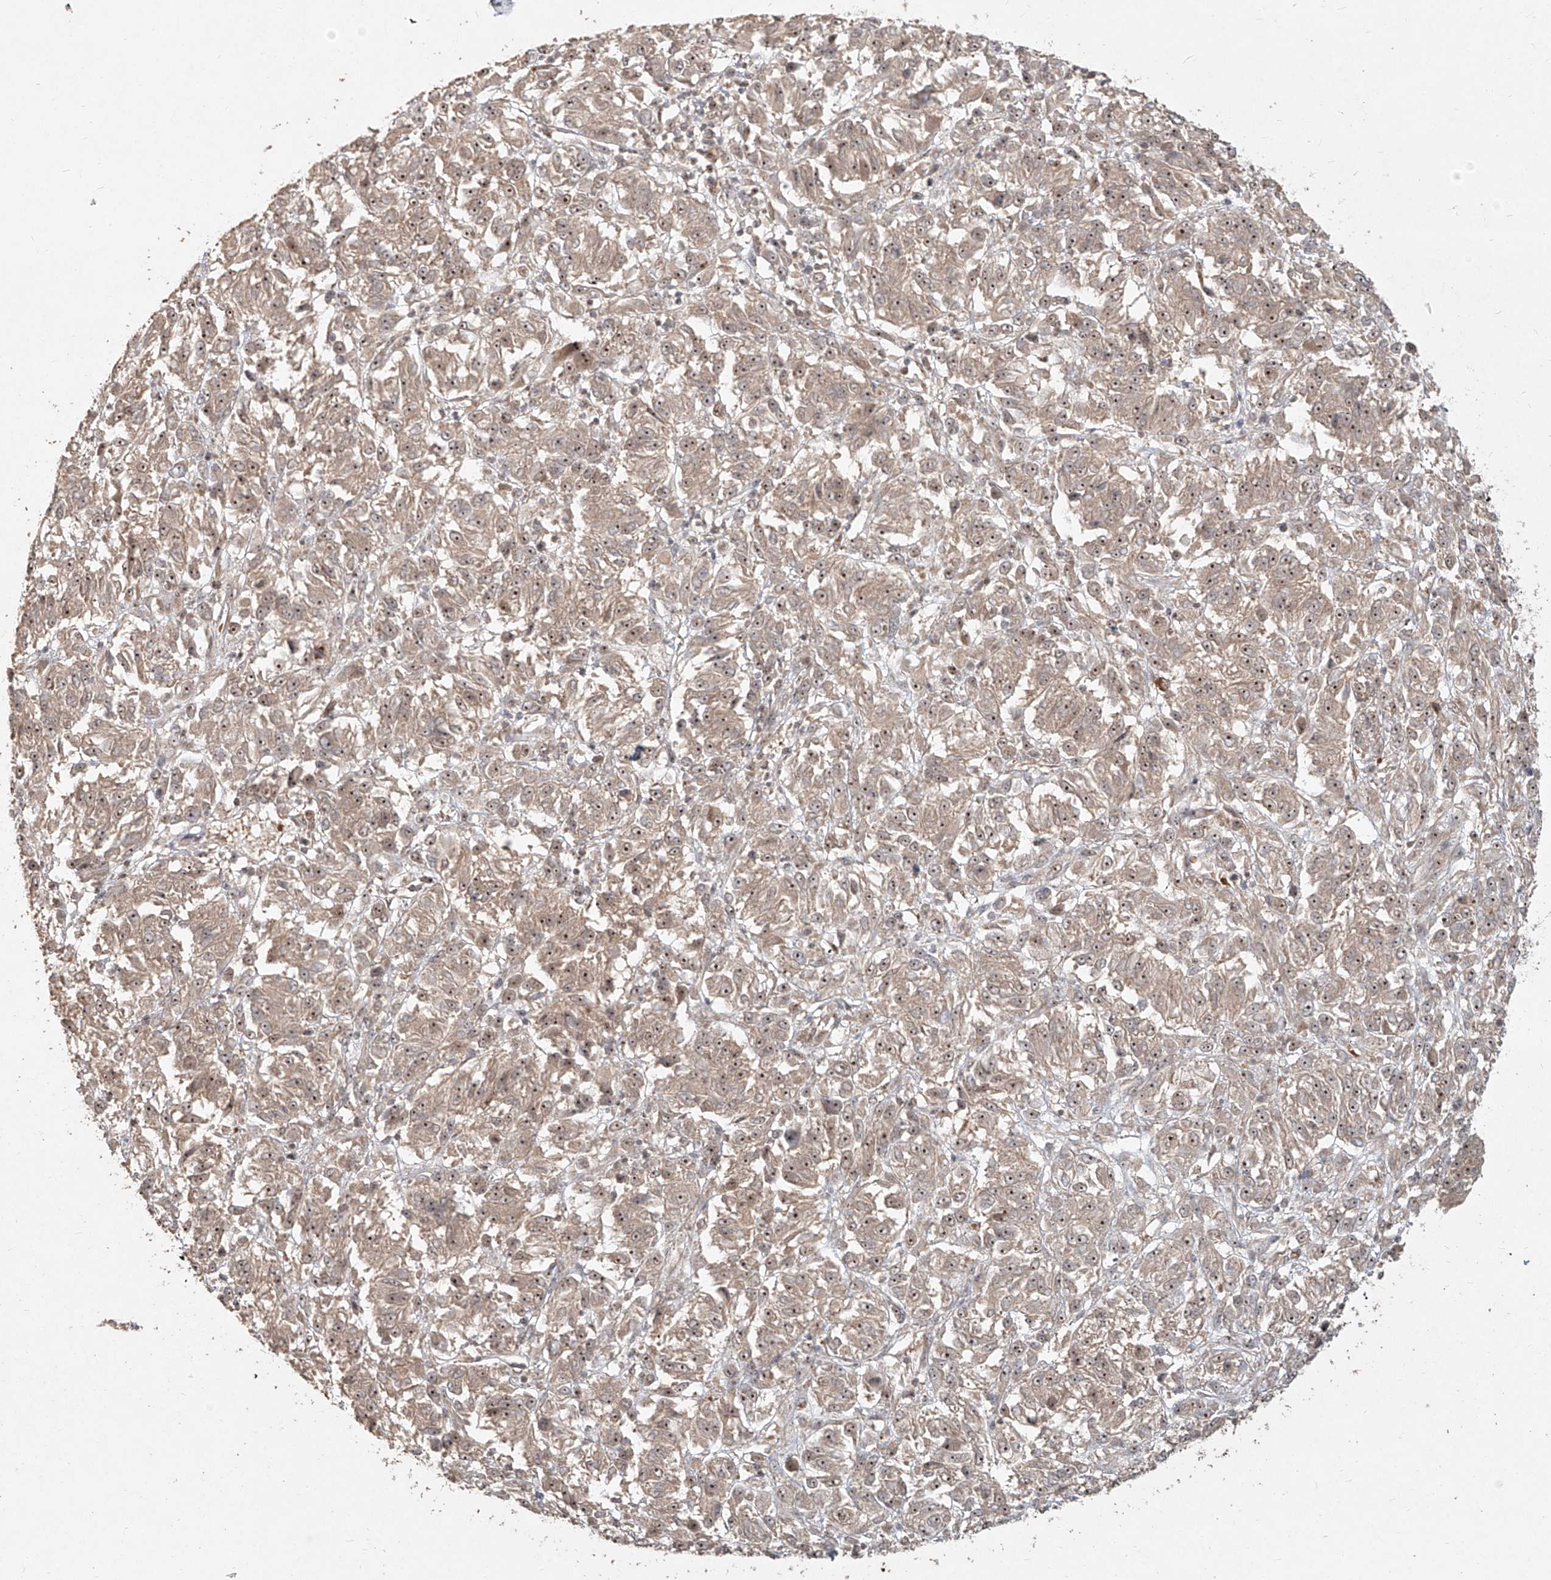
{"staining": {"intensity": "weak", "quantity": ">75%", "location": "cytoplasmic/membranous,nuclear"}, "tissue": "melanoma", "cell_type": "Tumor cells", "image_type": "cancer", "snomed": [{"axis": "morphology", "description": "Malignant melanoma, Metastatic site"}, {"axis": "topography", "description": "Lung"}], "caption": "Immunohistochemistry image of malignant melanoma (metastatic site) stained for a protein (brown), which reveals low levels of weak cytoplasmic/membranous and nuclear staining in about >75% of tumor cells.", "gene": "BYSL", "patient": {"sex": "male", "age": 64}}